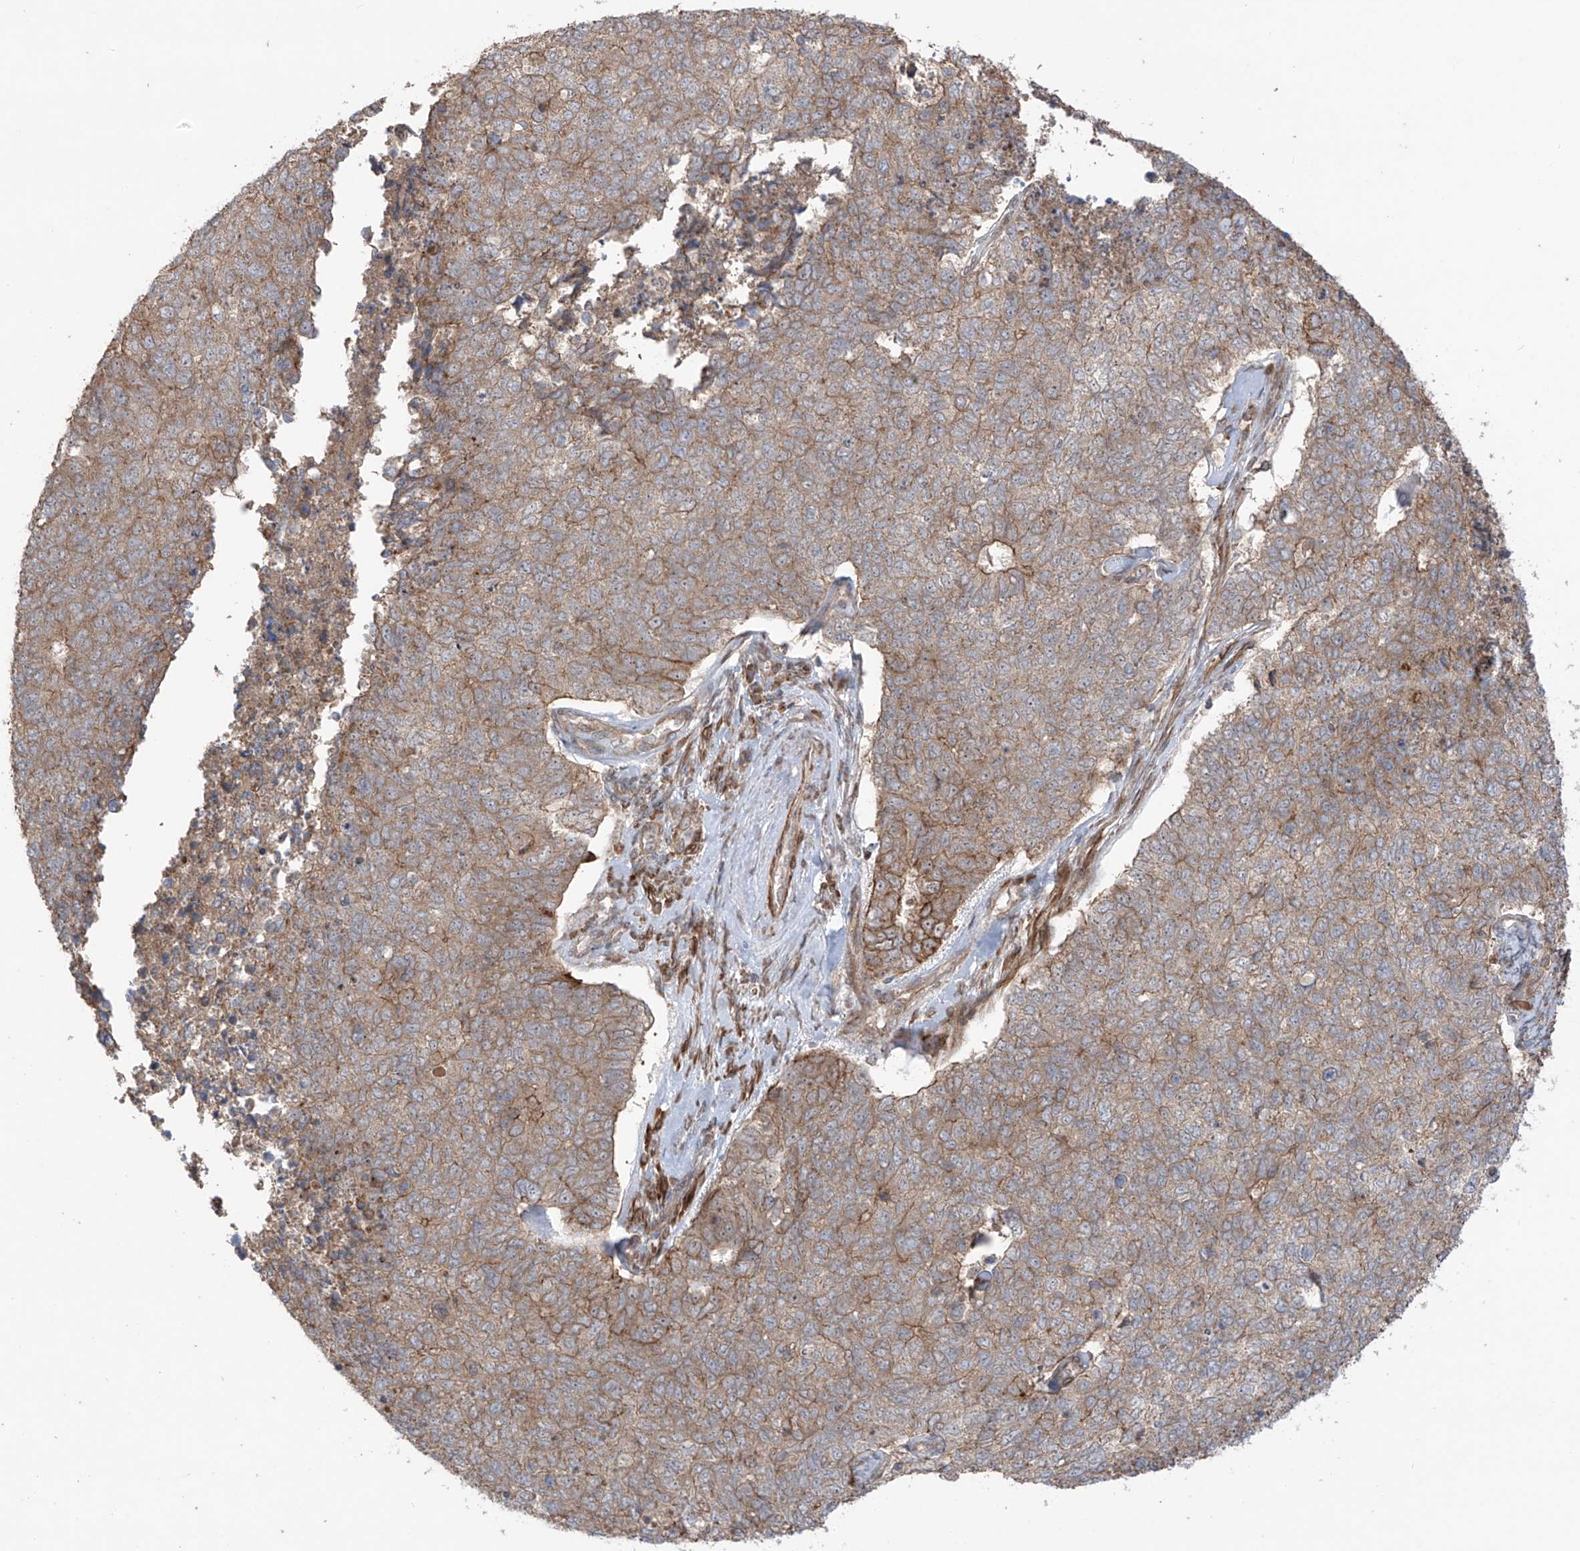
{"staining": {"intensity": "weak", "quantity": ">75%", "location": "cytoplasmic/membranous"}, "tissue": "cervical cancer", "cell_type": "Tumor cells", "image_type": "cancer", "snomed": [{"axis": "morphology", "description": "Squamous cell carcinoma, NOS"}, {"axis": "topography", "description": "Cervix"}], "caption": "Protein expression analysis of human cervical squamous cell carcinoma reveals weak cytoplasmic/membranous expression in about >75% of tumor cells.", "gene": "LRRC74A", "patient": {"sex": "female", "age": 63}}